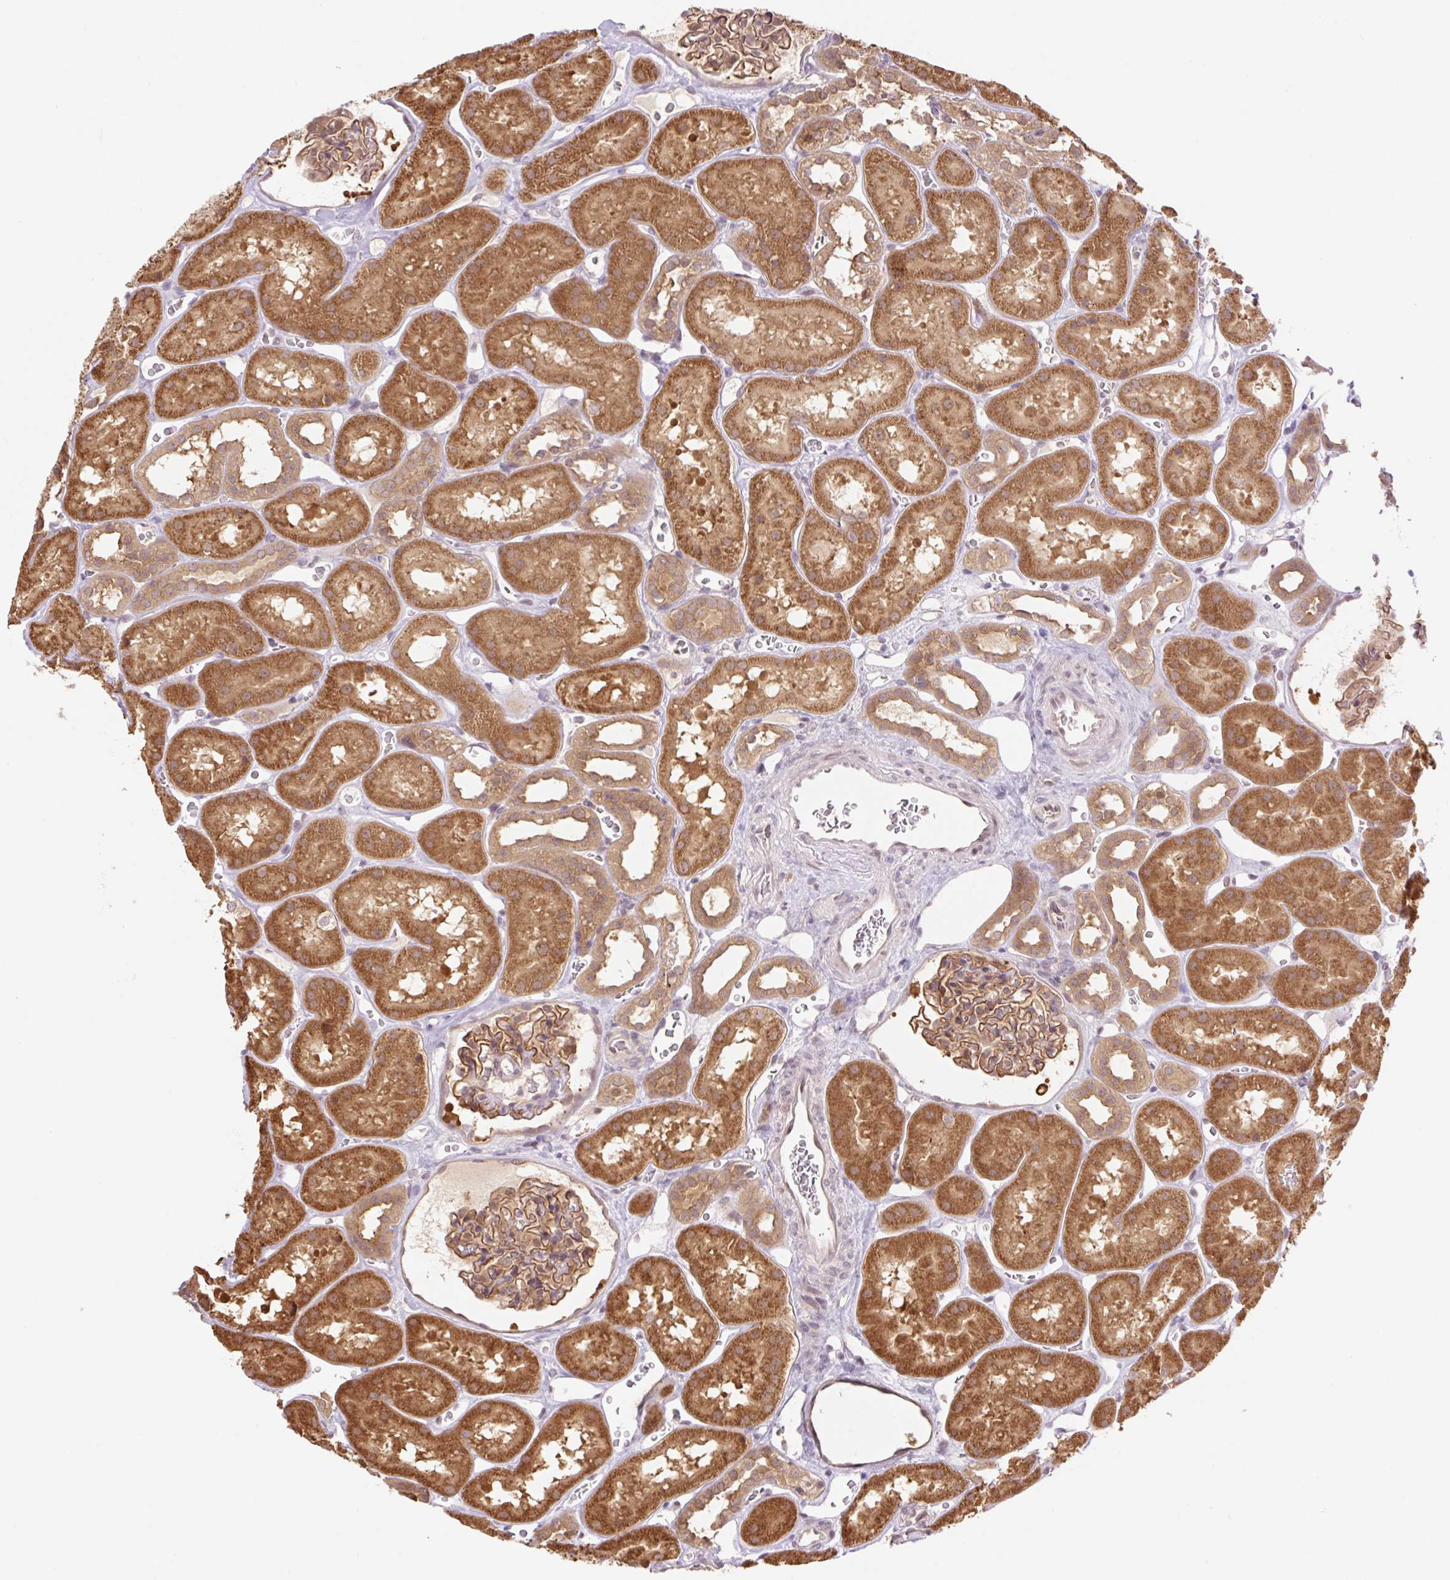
{"staining": {"intensity": "moderate", "quantity": ">75%", "location": "cytoplasmic/membranous,nuclear"}, "tissue": "kidney", "cell_type": "Cells in glomeruli", "image_type": "normal", "snomed": [{"axis": "morphology", "description": "Normal tissue, NOS"}, {"axis": "topography", "description": "Kidney"}], "caption": "High-magnification brightfield microscopy of unremarkable kidney stained with DAB (brown) and counterstained with hematoxylin (blue). cells in glomeruli exhibit moderate cytoplasmic/membranous,nuclear expression is present in approximately>75% of cells.", "gene": "VPS25", "patient": {"sex": "female", "age": 41}}